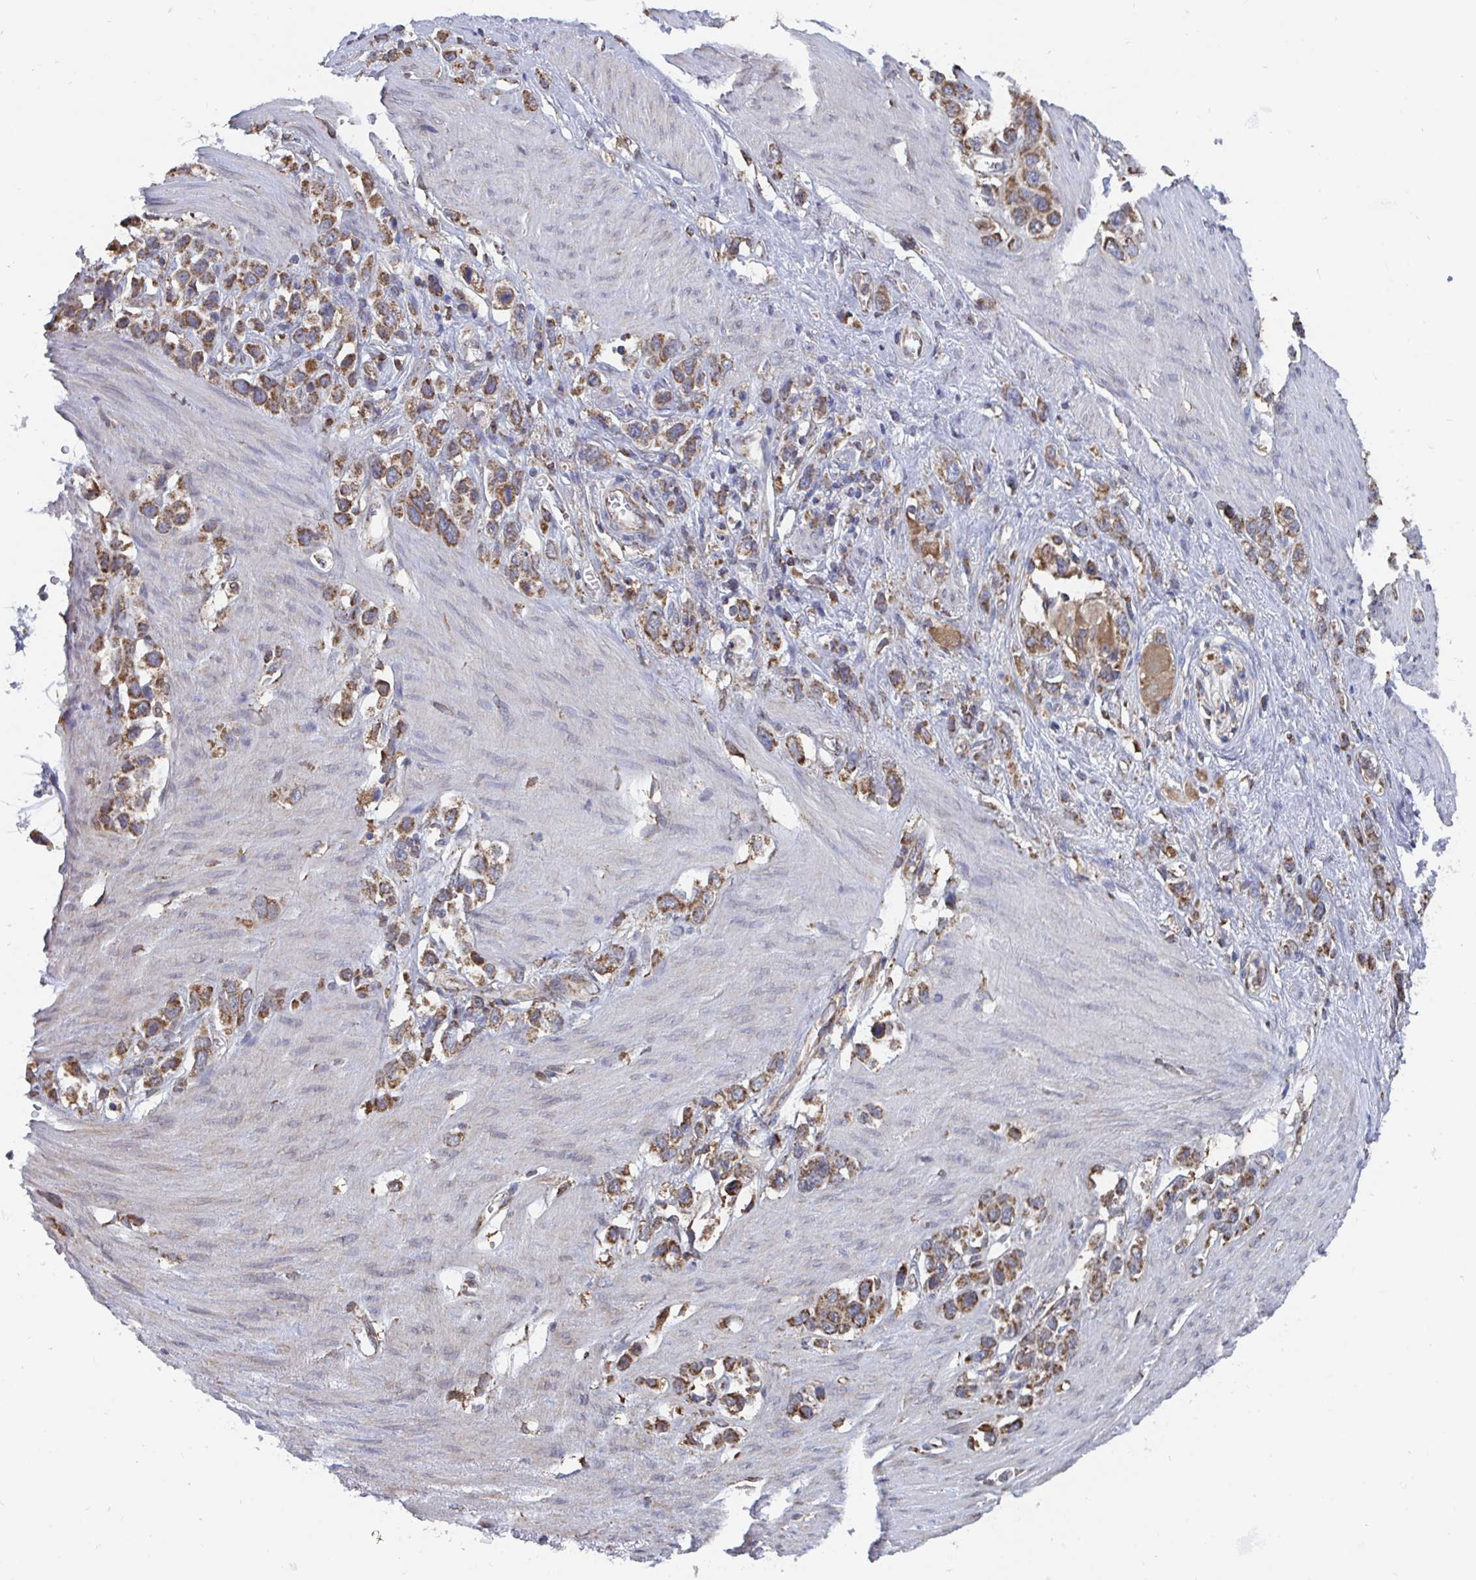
{"staining": {"intensity": "moderate", "quantity": ">75%", "location": "cytoplasmic/membranous"}, "tissue": "stomach cancer", "cell_type": "Tumor cells", "image_type": "cancer", "snomed": [{"axis": "morphology", "description": "Adenocarcinoma, NOS"}, {"axis": "topography", "description": "Stomach"}], "caption": "Stomach cancer stained for a protein exhibits moderate cytoplasmic/membranous positivity in tumor cells. (brown staining indicates protein expression, while blue staining denotes nuclei).", "gene": "ELAVL1", "patient": {"sex": "female", "age": 65}}